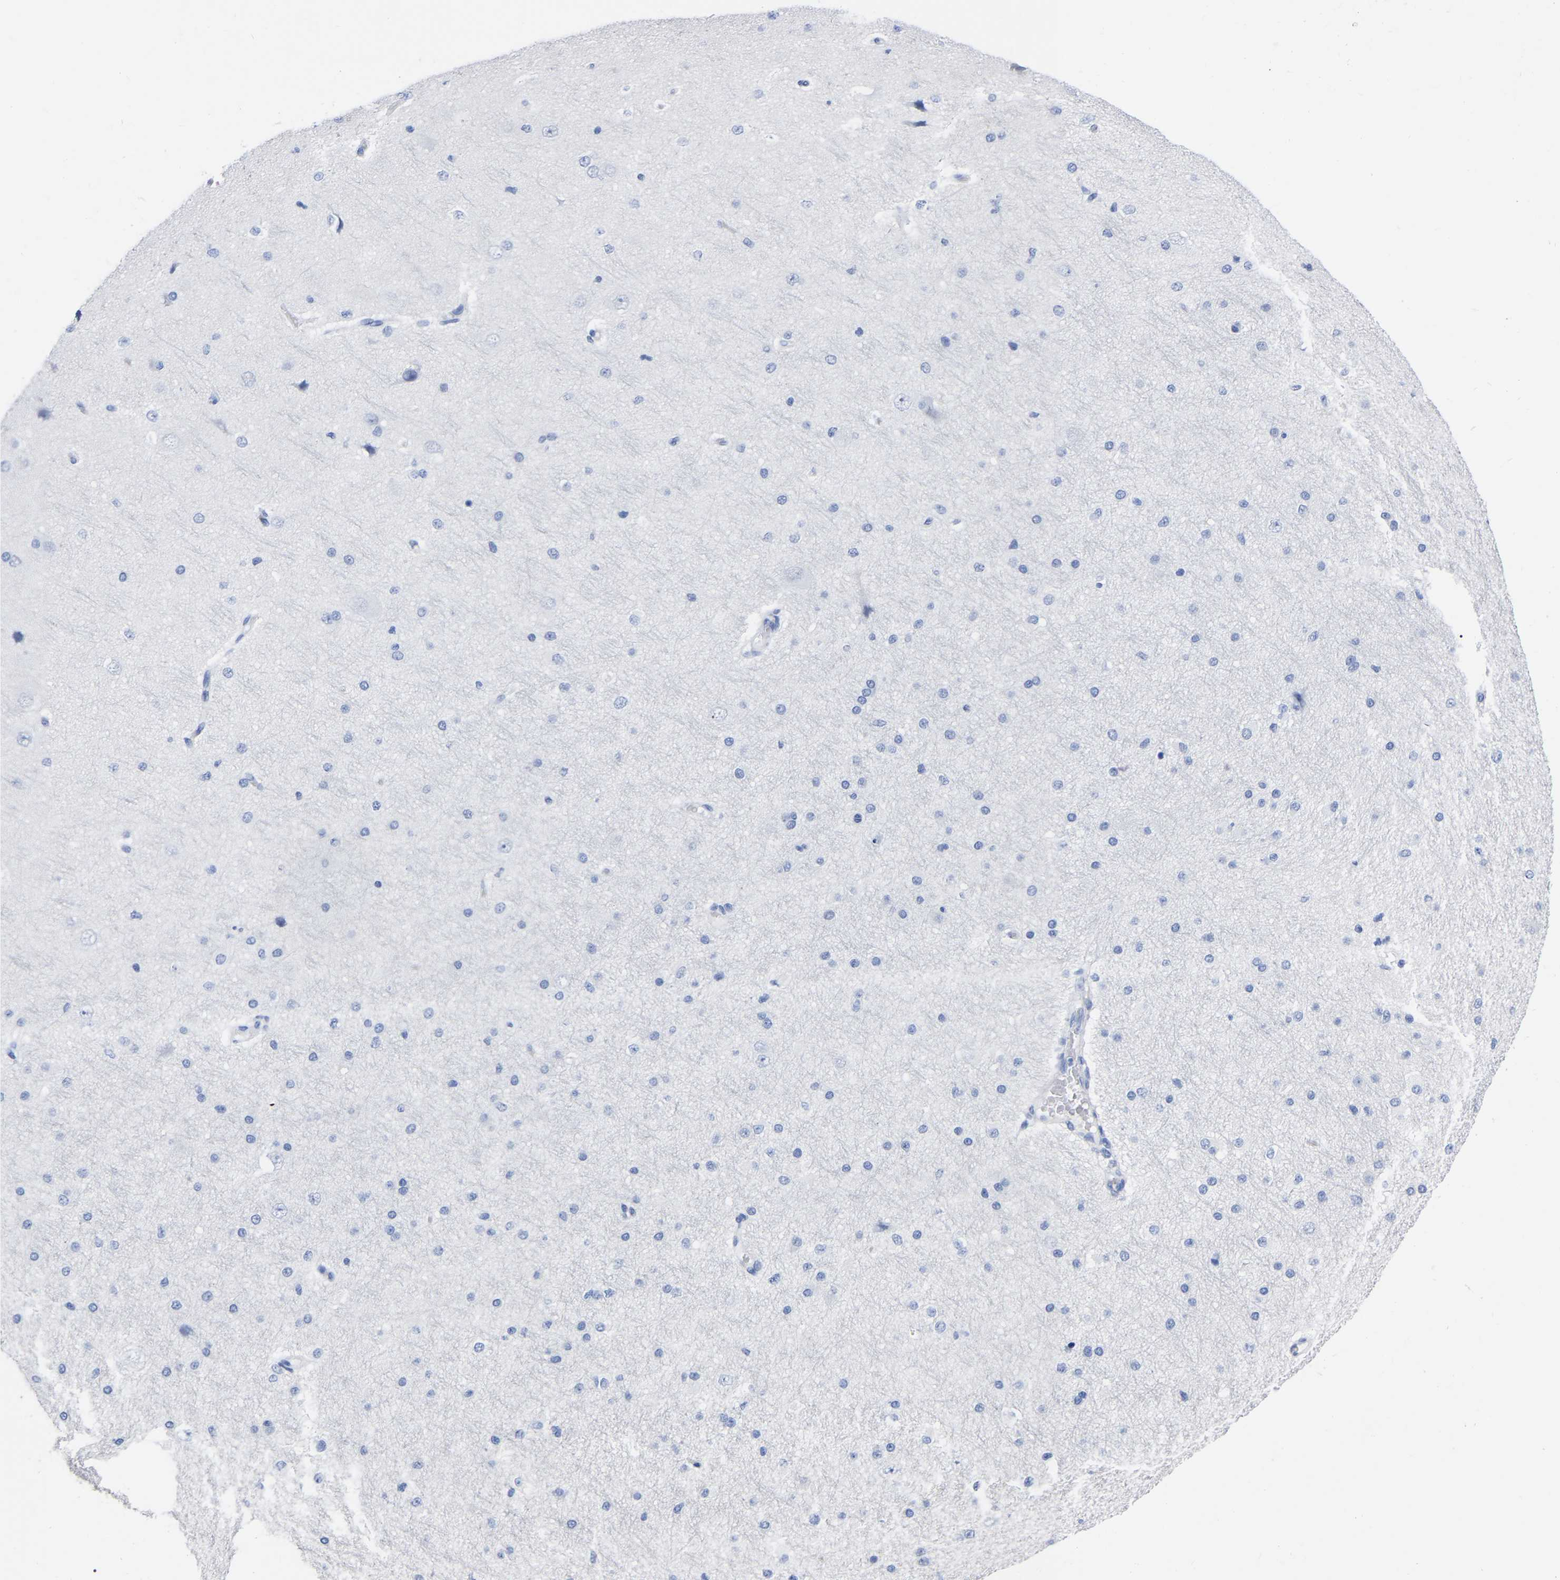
{"staining": {"intensity": "negative", "quantity": "none", "location": "none"}, "tissue": "cerebral cortex", "cell_type": "Endothelial cells", "image_type": "normal", "snomed": [{"axis": "morphology", "description": "Normal tissue, NOS"}, {"axis": "morphology", "description": "Developmental malformation"}, {"axis": "topography", "description": "Cerebral cortex"}], "caption": "DAB (3,3'-diaminobenzidine) immunohistochemical staining of normal cerebral cortex reveals no significant positivity in endothelial cells. (Stains: DAB (3,3'-diaminobenzidine) IHC with hematoxylin counter stain, Microscopy: brightfield microscopy at high magnification).", "gene": "ANXA13", "patient": {"sex": "female", "age": 30}}